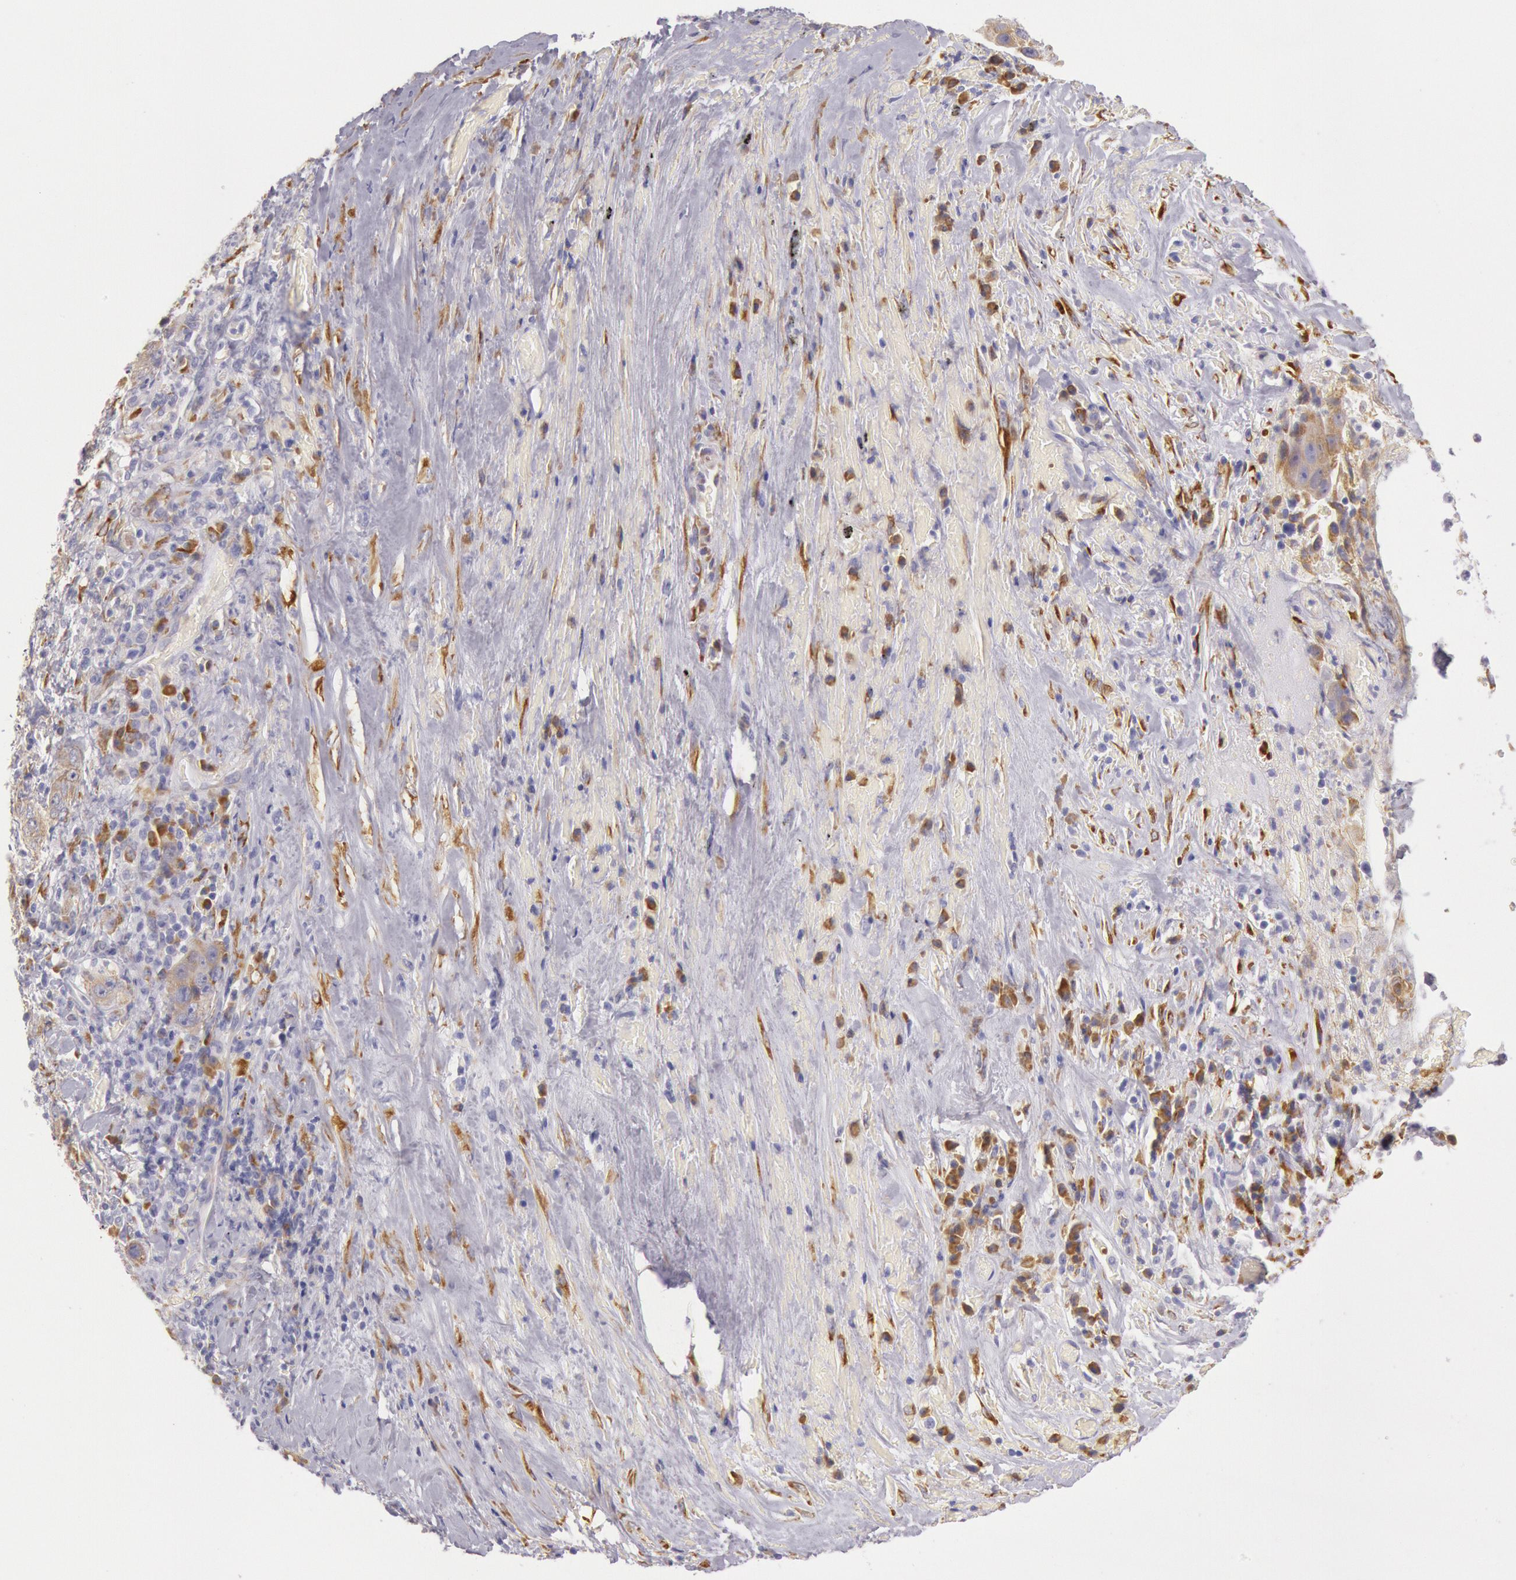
{"staining": {"intensity": "weak", "quantity": ">75%", "location": "cytoplasmic/membranous"}, "tissue": "lung cancer", "cell_type": "Tumor cells", "image_type": "cancer", "snomed": [{"axis": "morphology", "description": "Squamous cell carcinoma, NOS"}, {"axis": "topography", "description": "Lung"}], "caption": "Immunohistochemical staining of lung cancer (squamous cell carcinoma) reveals low levels of weak cytoplasmic/membranous expression in about >75% of tumor cells.", "gene": "CIDEB", "patient": {"sex": "male", "age": 64}}